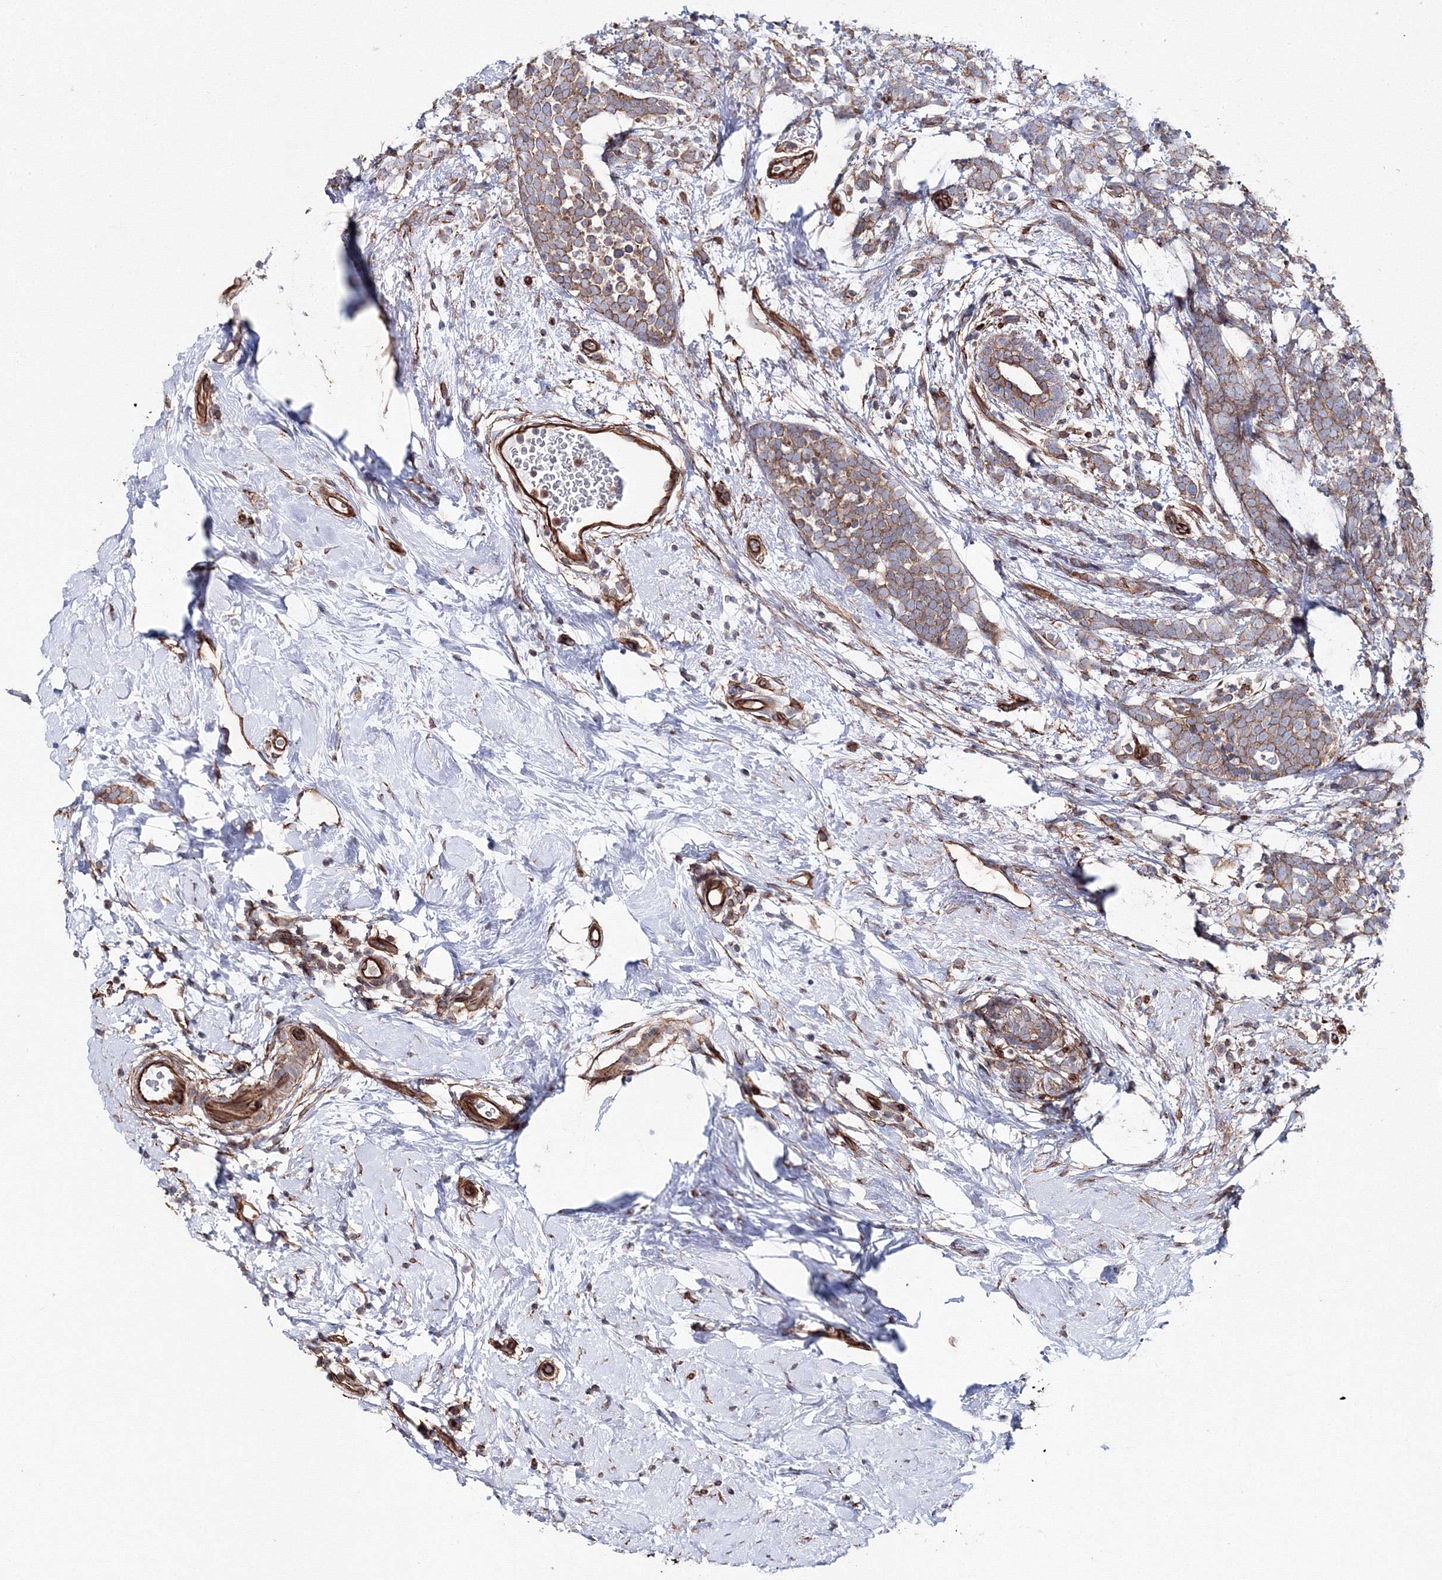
{"staining": {"intensity": "weak", "quantity": ">75%", "location": "cytoplasmic/membranous"}, "tissue": "breast cancer", "cell_type": "Tumor cells", "image_type": "cancer", "snomed": [{"axis": "morphology", "description": "Lobular carcinoma"}, {"axis": "topography", "description": "Breast"}], "caption": "Breast lobular carcinoma stained with a protein marker exhibits weak staining in tumor cells.", "gene": "ANKRD37", "patient": {"sex": "female", "age": 58}}